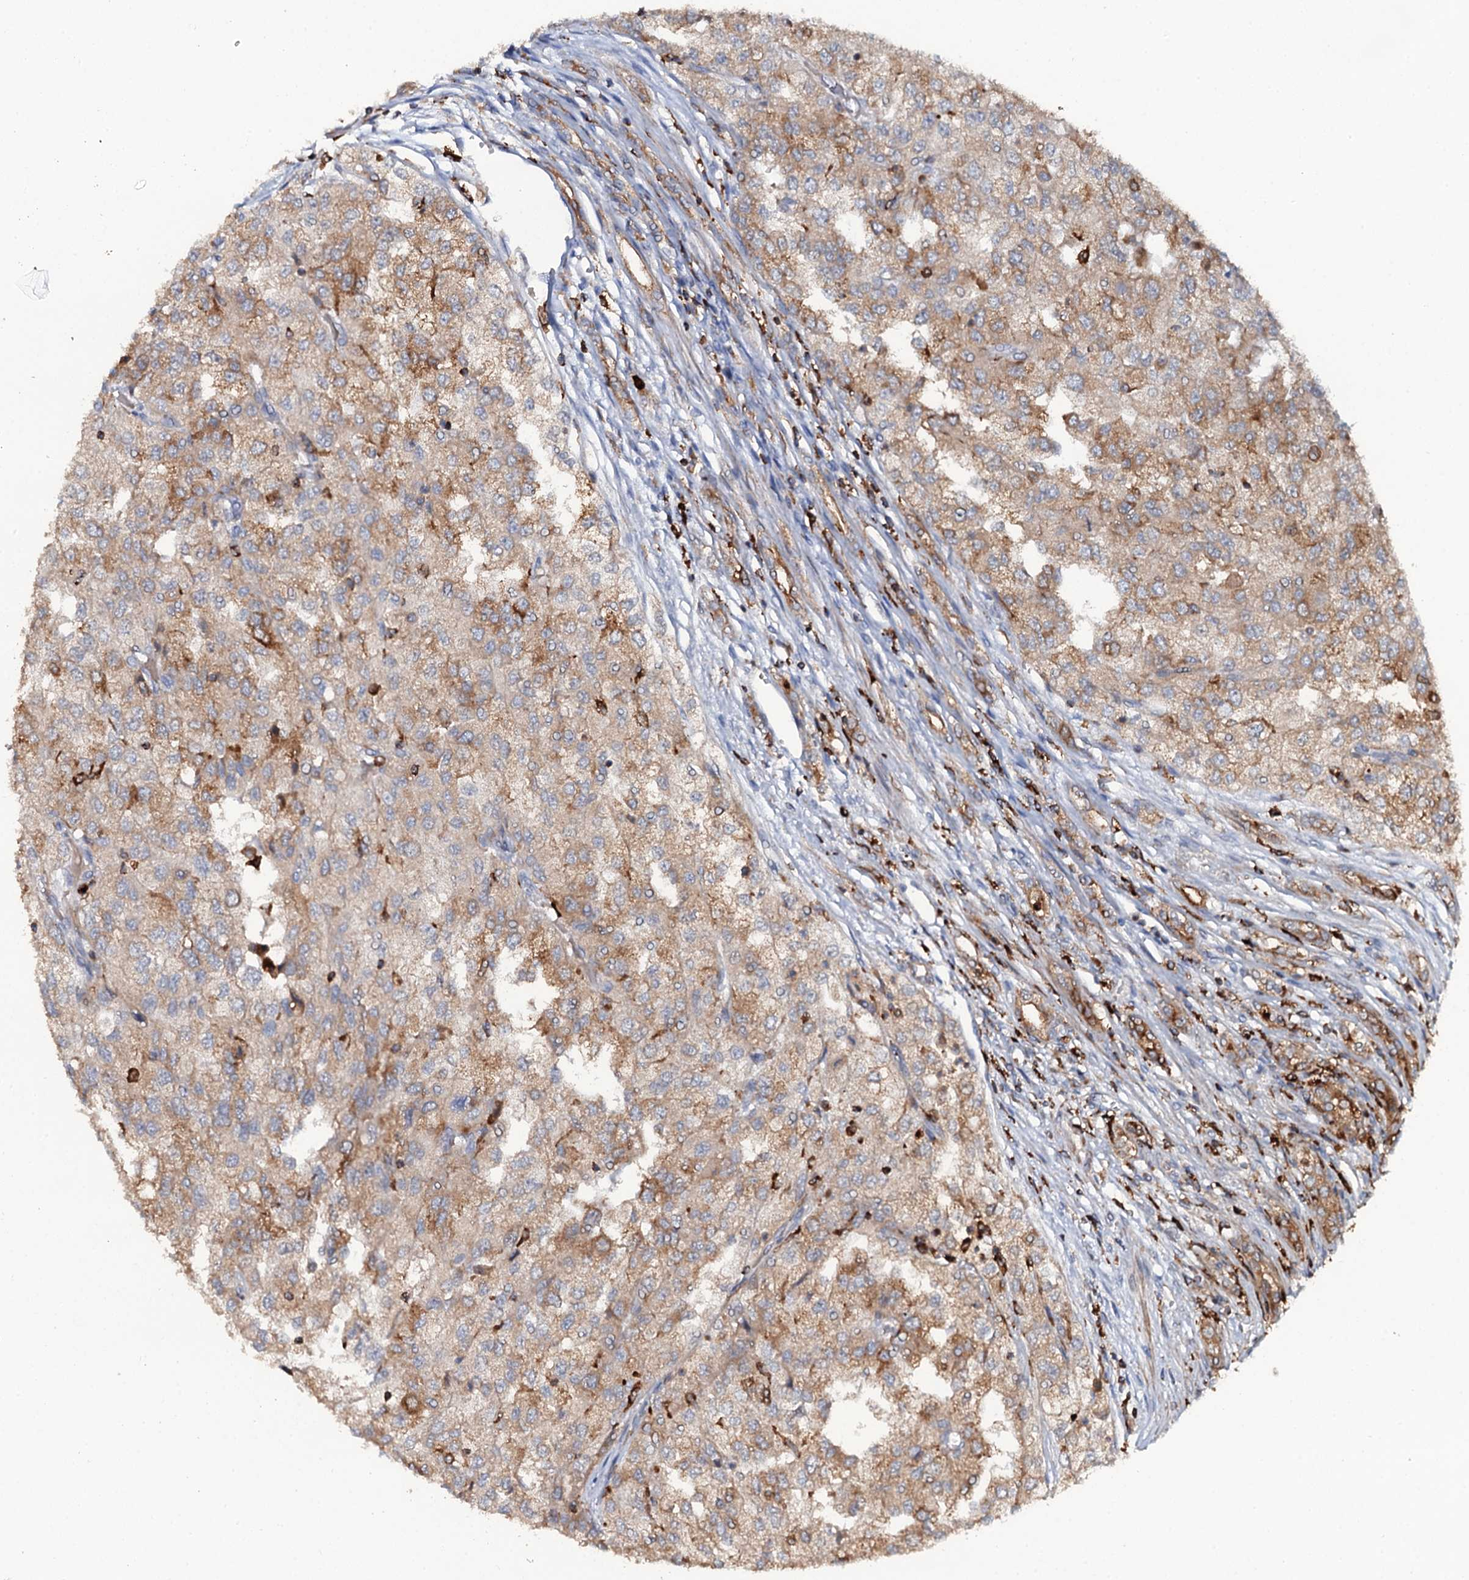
{"staining": {"intensity": "moderate", "quantity": ">75%", "location": "cytoplasmic/membranous"}, "tissue": "renal cancer", "cell_type": "Tumor cells", "image_type": "cancer", "snomed": [{"axis": "morphology", "description": "Adenocarcinoma, NOS"}, {"axis": "topography", "description": "Kidney"}], "caption": "Immunohistochemistry (IHC) (DAB (3,3'-diaminobenzidine)) staining of human renal cancer (adenocarcinoma) shows moderate cytoplasmic/membranous protein expression in about >75% of tumor cells.", "gene": "VAMP8", "patient": {"sex": "female", "age": 54}}